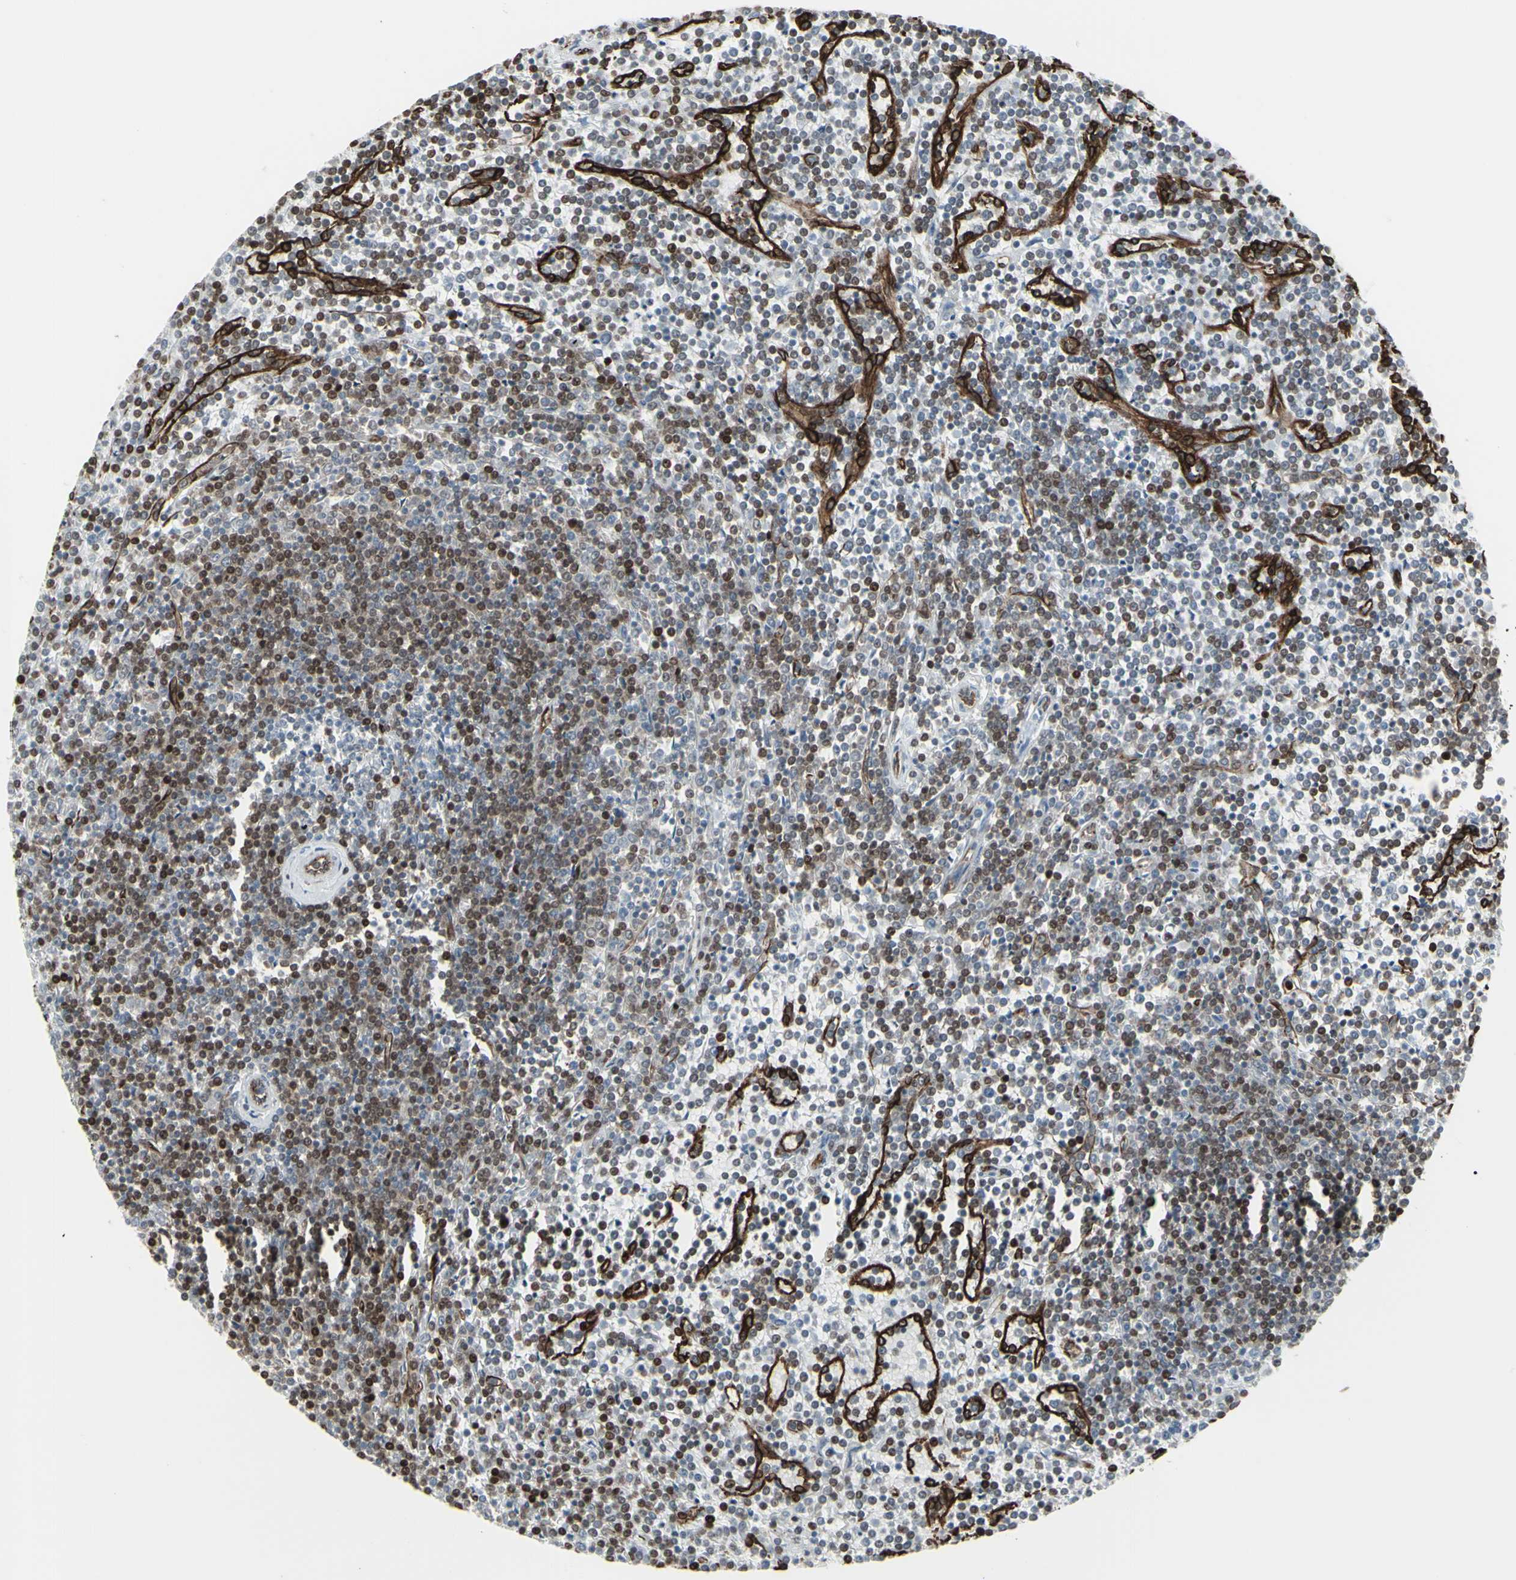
{"staining": {"intensity": "moderate", "quantity": "25%-75%", "location": "cytoplasmic/membranous,nuclear"}, "tissue": "lymphoma", "cell_type": "Tumor cells", "image_type": "cancer", "snomed": [{"axis": "morphology", "description": "Malignant lymphoma, non-Hodgkin's type, Low grade"}, {"axis": "topography", "description": "Spleen"}], "caption": "Immunohistochemistry micrograph of human low-grade malignant lymphoma, non-Hodgkin's type stained for a protein (brown), which displays medium levels of moderate cytoplasmic/membranous and nuclear staining in approximately 25%-75% of tumor cells.", "gene": "DTX3L", "patient": {"sex": "female", "age": 19}}